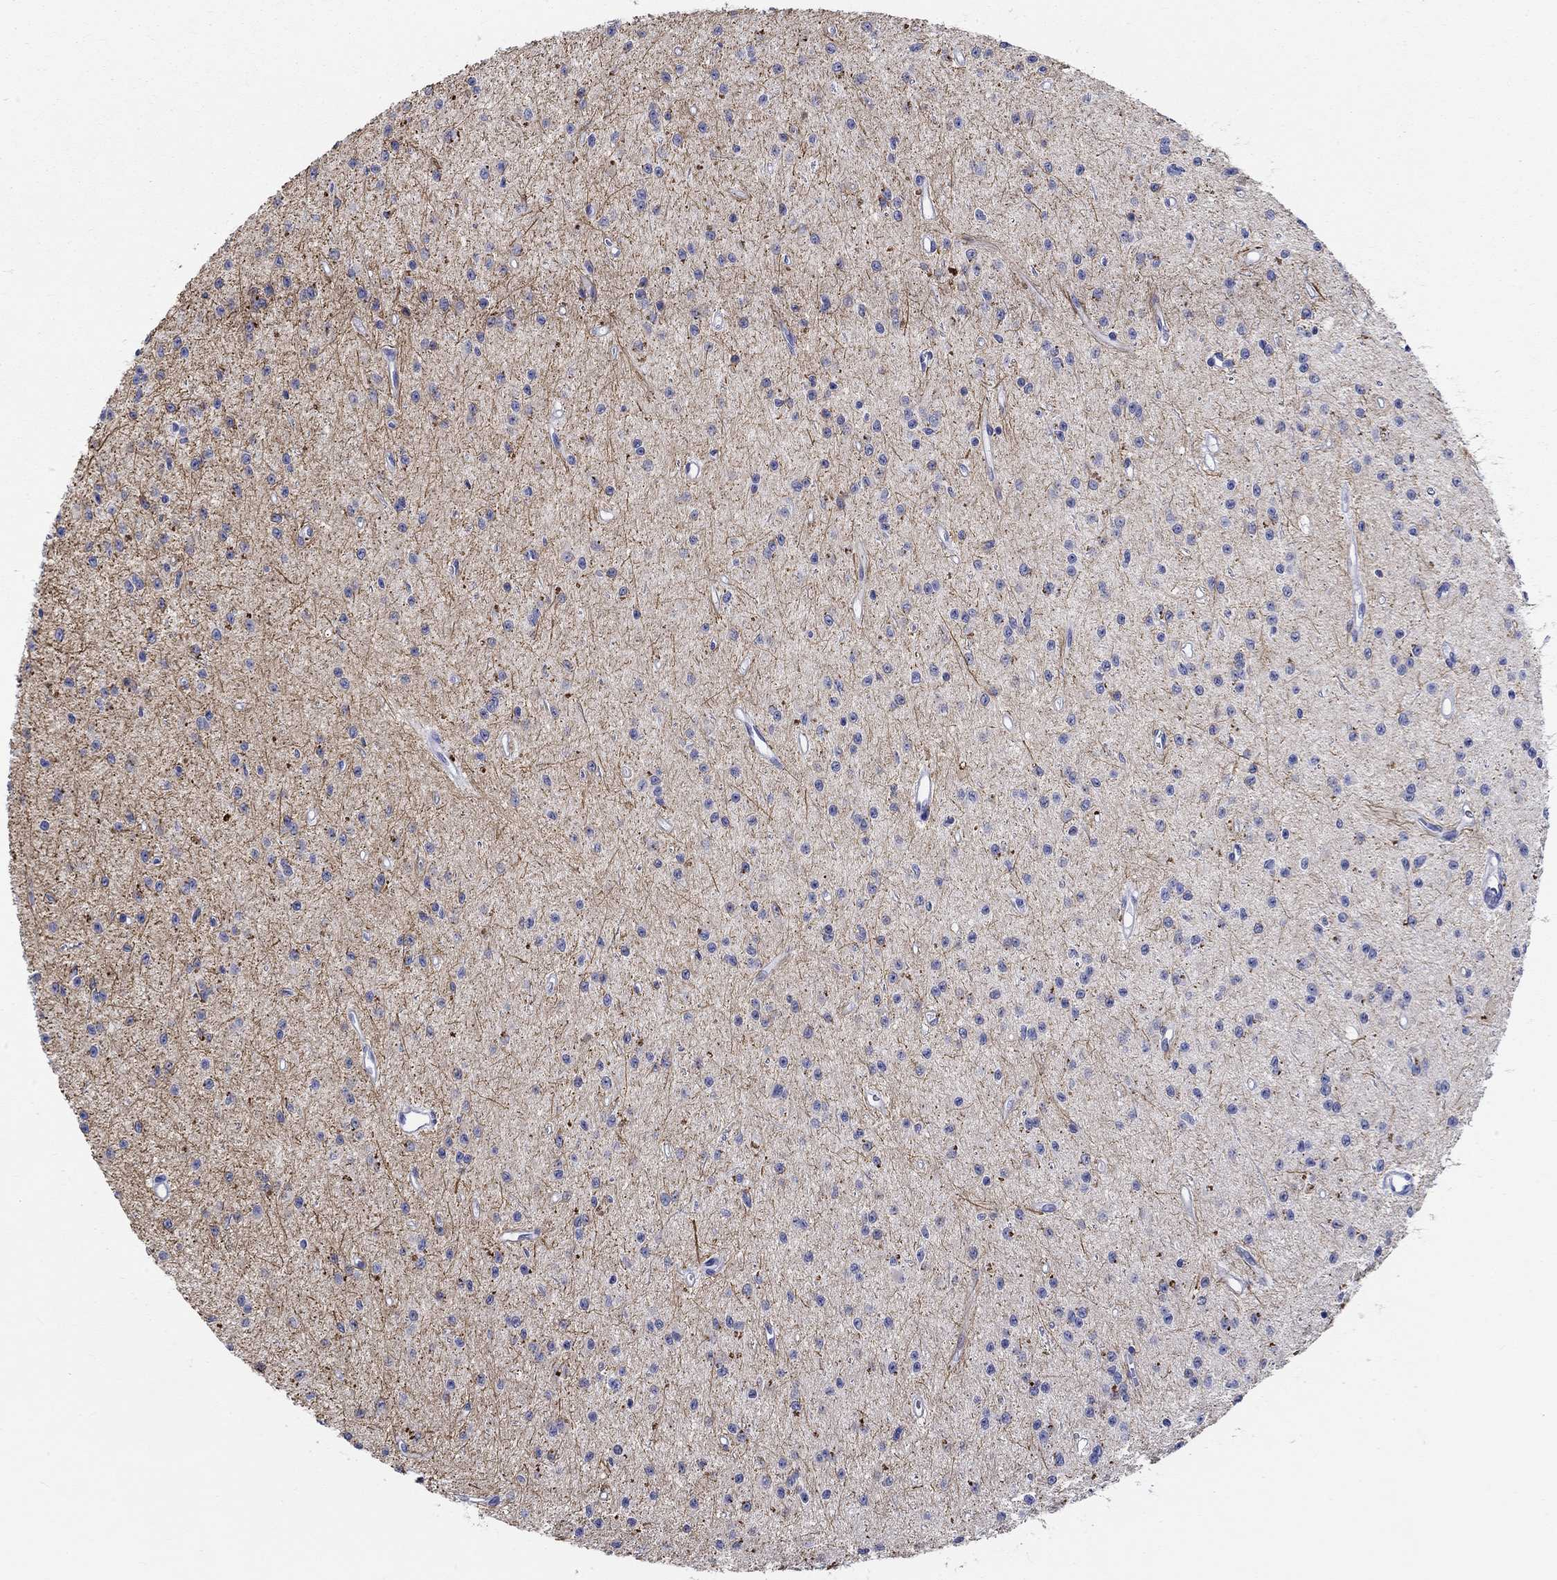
{"staining": {"intensity": "strong", "quantity": "<25%", "location": "cytoplasmic/membranous"}, "tissue": "glioma", "cell_type": "Tumor cells", "image_type": "cancer", "snomed": [{"axis": "morphology", "description": "Glioma, malignant, Low grade"}, {"axis": "topography", "description": "Brain"}], "caption": "High-magnification brightfield microscopy of low-grade glioma (malignant) stained with DAB (3,3'-diaminobenzidine) (brown) and counterstained with hematoxylin (blue). tumor cells exhibit strong cytoplasmic/membranous staining is seen in approximately<25% of cells.", "gene": "CRYGS", "patient": {"sex": "female", "age": 45}}